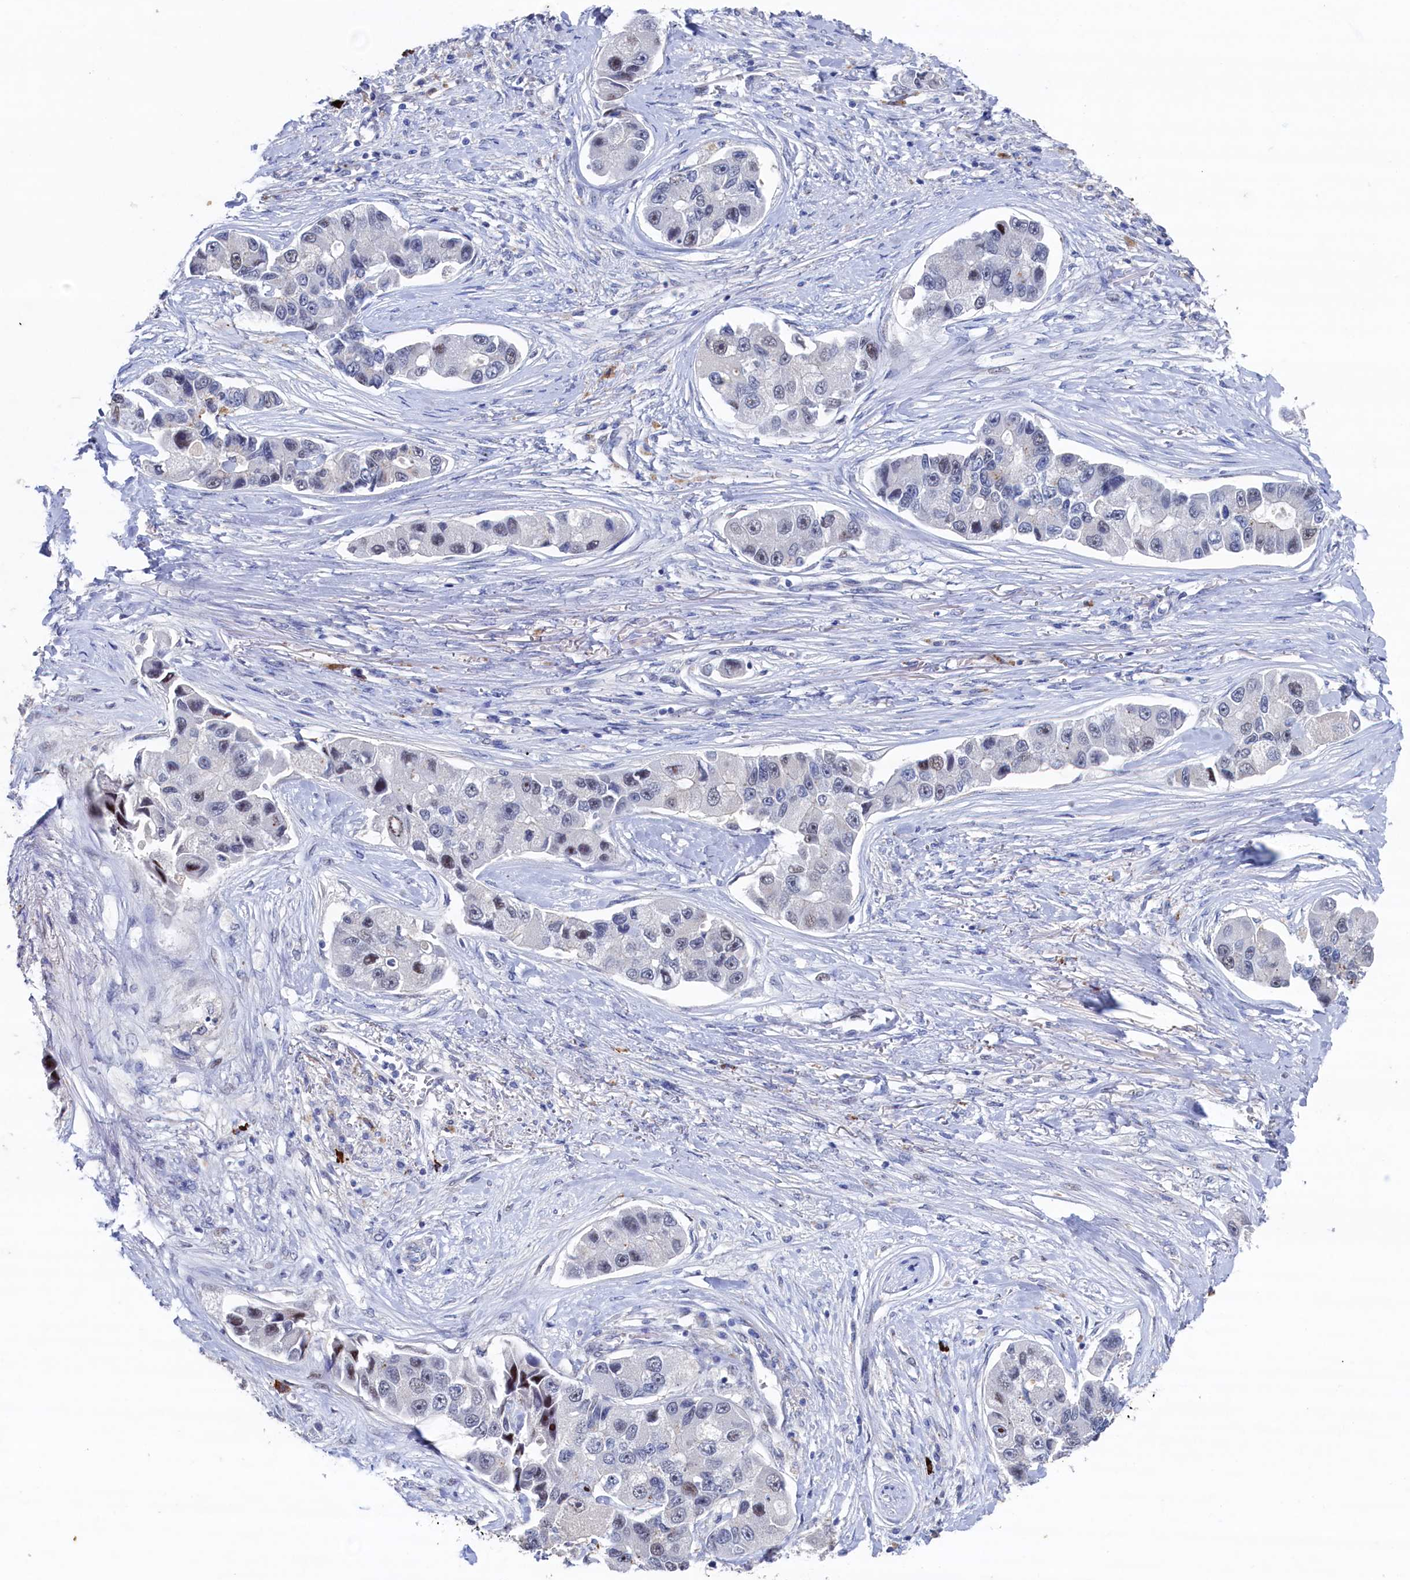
{"staining": {"intensity": "weak", "quantity": "<25%", "location": "nuclear"}, "tissue": "lung cancer", "cell_type": "Tumor cells", "image_type": "cancer", "snomed": [{"axis": "morphology", "description": "Adenocarcinoma, NOS"}, {"axis": "topography", "description": "Lung"}], "caption": "Lung cancer stained for a protein using IHC exhibits no expression tumor cells.", "gene": "CBLIF", "patient": {"sex": "female", "age": 54}}